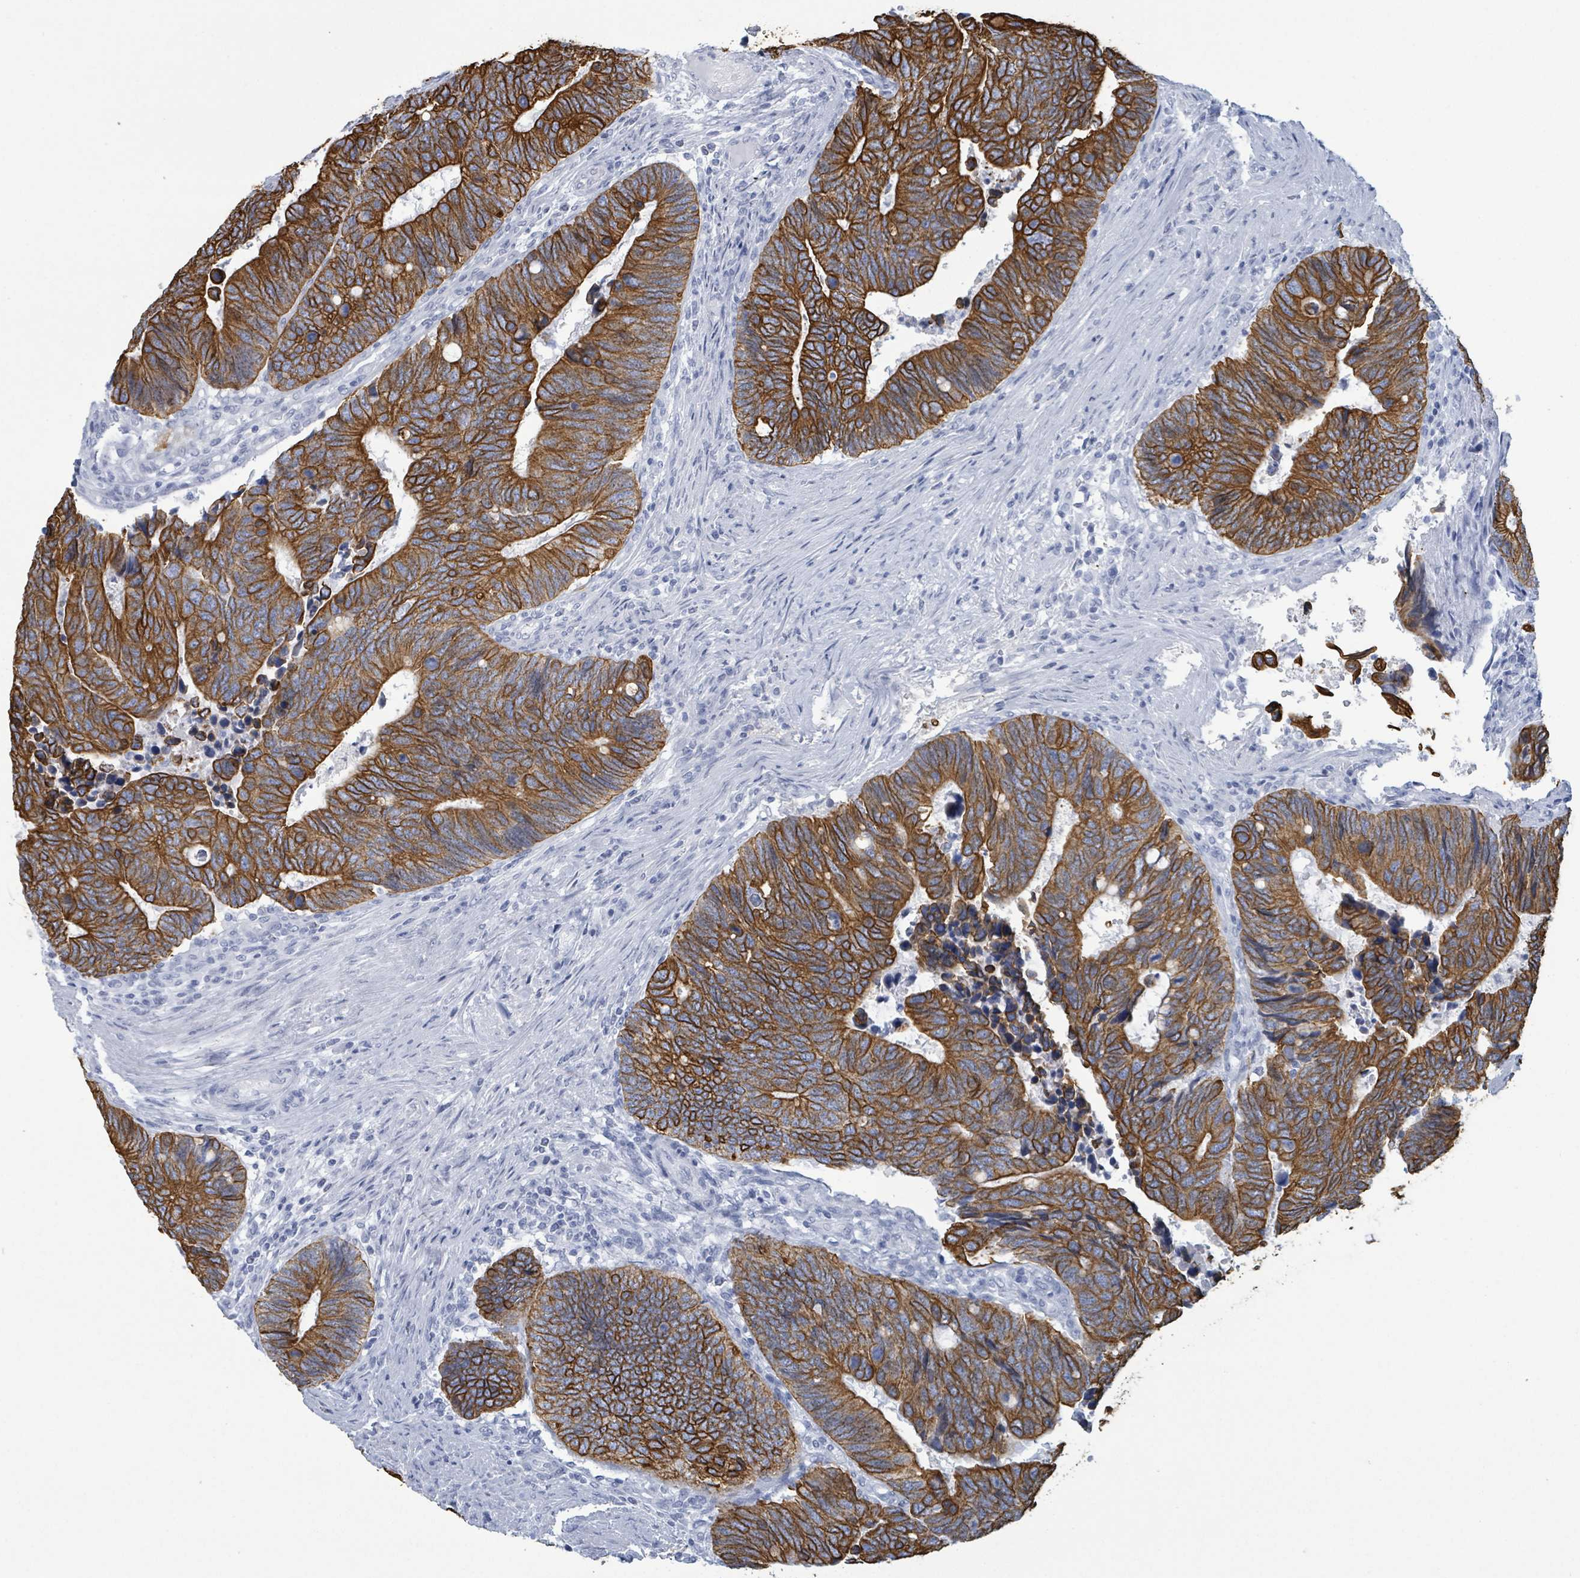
{"staining": {"intensity": "strong", "quantity": ">75%", "location": "cytoplasmic/membranous"}, "tissue": "colorectal cancer", "cell_type": "Tumor cells", "image_type": "cancer", "snomed": [{"axis": "morphology", "description": "Adenocarcinoma, NOS"}, {"axis": "topography", "description": "Colon"}], "caption": "Immunohistochemical staining of human colorectal cancer (adenocarcinoma) demonstrates high levels of strong cytoplasmic/membranous positivity in approximately >75% of tumor cells. (Brightfield microscopy of DAB IHC at high magnification).", "gene": "KRT8", "patient": {"sex": "male", "age": 87}}